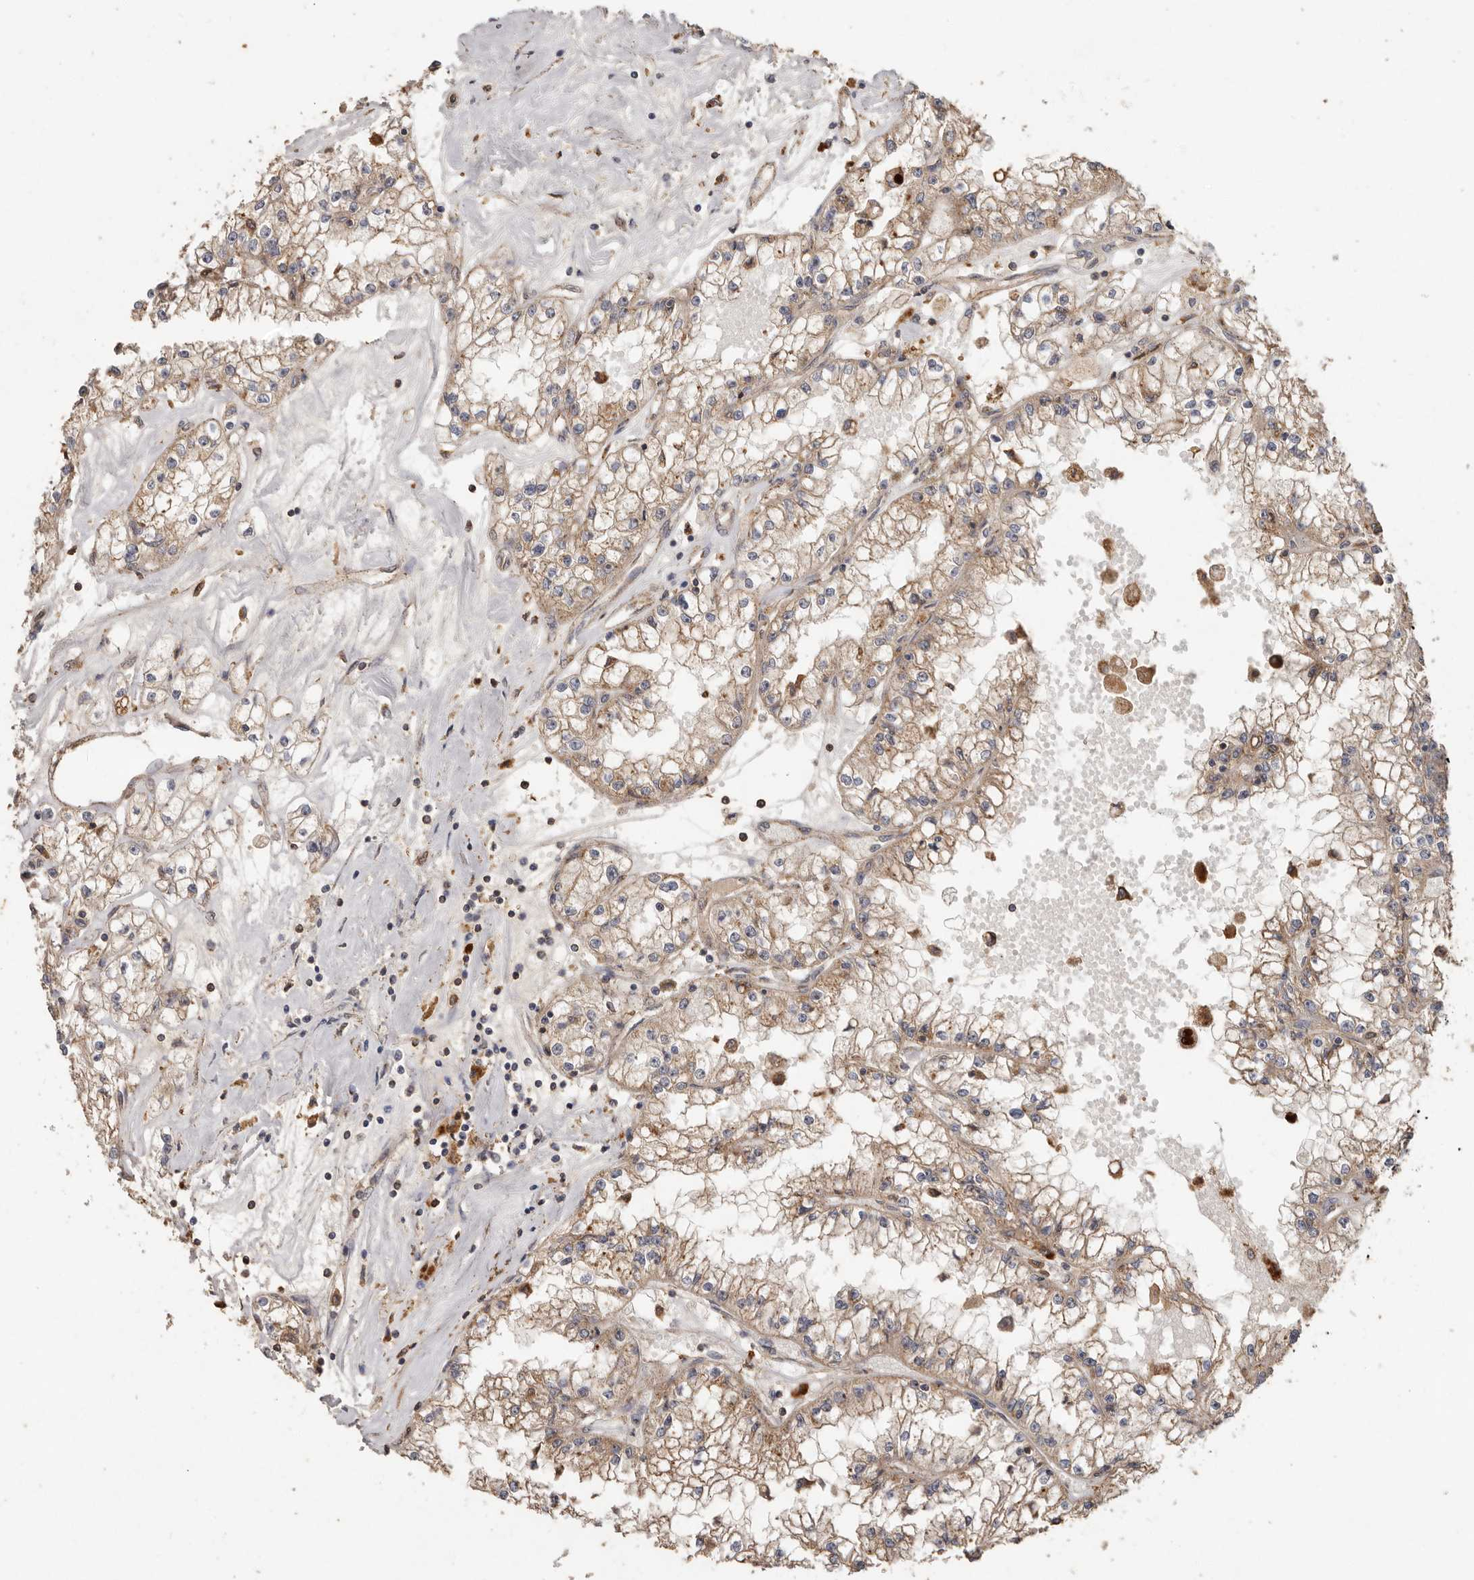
{"staining": {"intensity": "moderate", "quantity": ">75%", "location": "cytoplasmic/membranous"}, "tissue": "renal cancer", "cell_type": "Tumor cells", "image_type": "cancer", "snomed": [{"axis": "morphology", "description": "Adenocarcinoma, NOS"}, {"axis": "topography", "description": "Kidney"}], "caption": "A brown stain shows moderate cytoplasmic/membranous positivity of a protein in human adenocarcinoma (renal) tumor cells.", "gene": "RWDD1", "patient": {"sex": "male", "age": 56}}